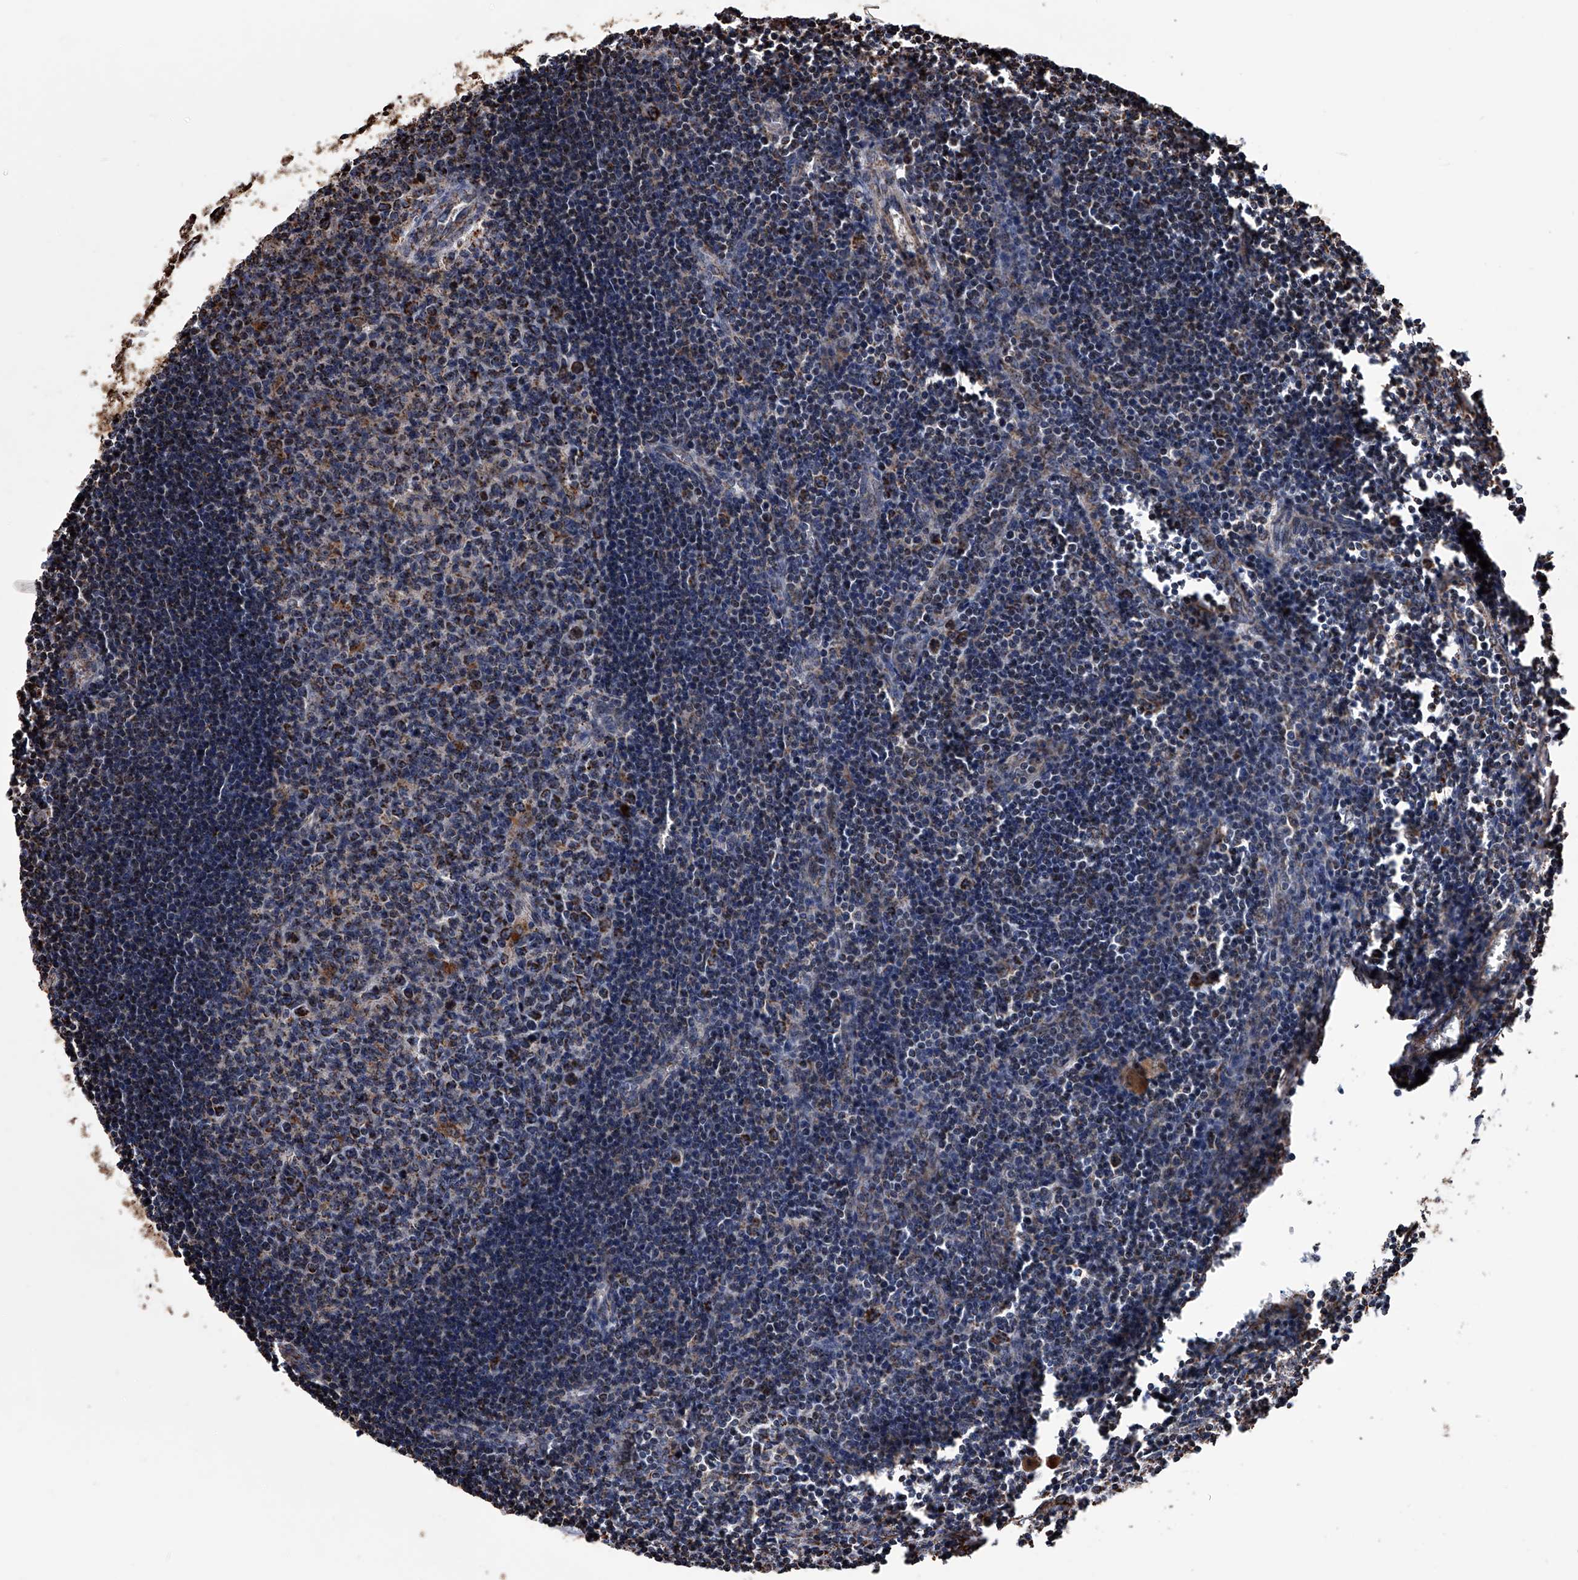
{"staining": {"intensity": "strong", "quantity": "25%-75%", "location": "cytoplasmic/membranous"}, "tissue": "lymph node", "cell_type": "Germinal center cells", "image_type": "normal", "snomed": [{"axis": "morphology", "description": "Normal tissue, NOS"}, {"axis": "morphology", "description": "Malignant melanoma, Metastatic site"}, {"axis": "topography", "description": "Lymph node"}], "caption": "Protein analysis of unremarkable lymph node demonstrates strong cytoplasmic/membranous positivity in approximately 25%-75% of germinal center cells. Nuclei are stained in blue.", "gene": "SMPDL3A", "patient": {"sex": "male", "age": 41}}